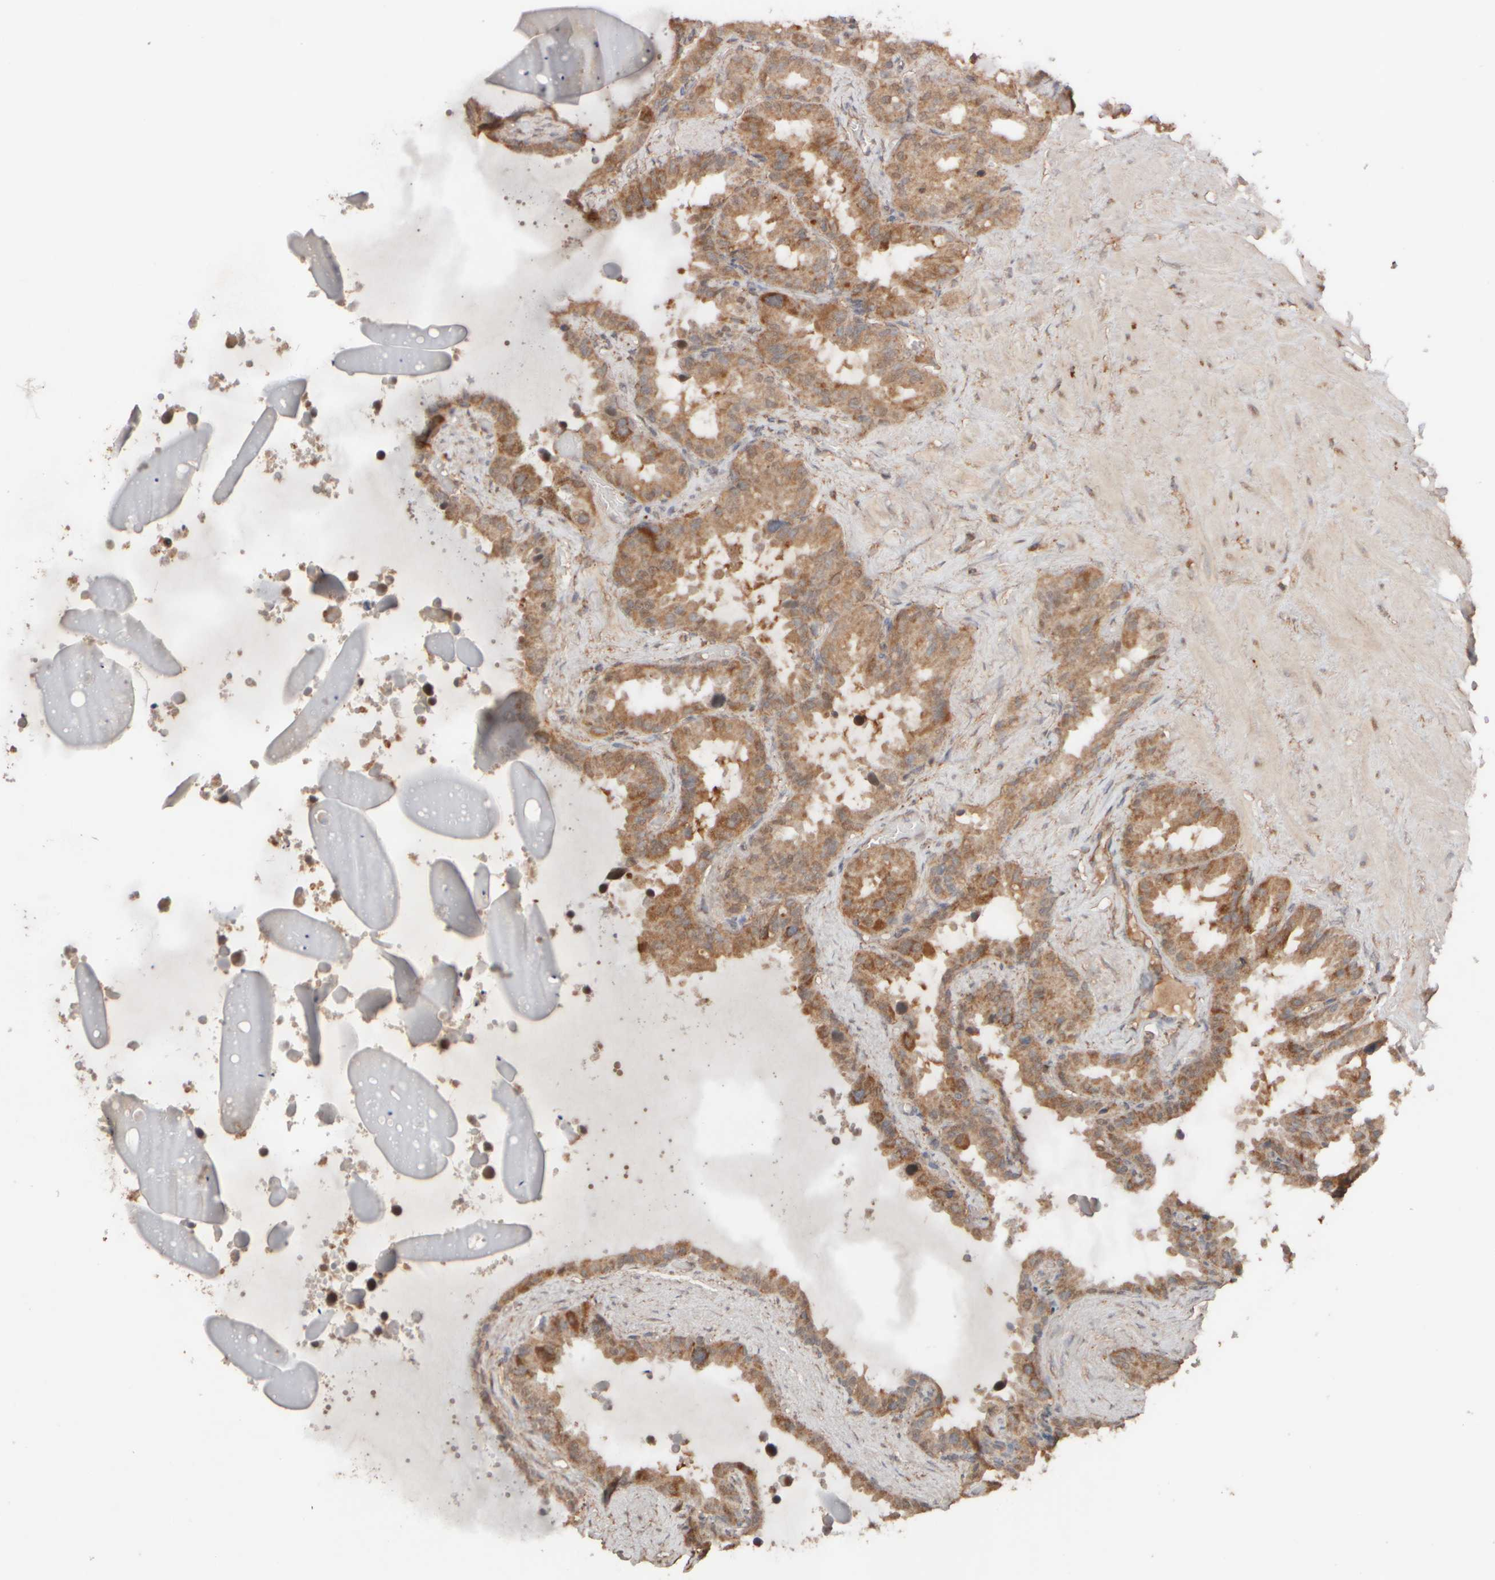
{"staining": {"intensity": "strong", "quantity": "<25%", "location": "cytoplasmic/membranous"}, "tissue": "seminal vesicle", "cell_type": "Glandular cells", "image_type": "normal", "snomed": [{"axis": "morphology", "description": "Normal tissue, NOS"}, {"axis": "topography", "description": "Seminal veicle"}], "caption": "IHC staining of benign seminal vesicle, which displays medium levels of strong cytoplasmic/membranous expression in approximately <25% of glandular cells indicating strong cytoplasmic/membranous protein expression. The staining was performed using DAB (3,3'-diaminobenzidine) (brown) for protein detection and nuclei were counterstained in hematoxylin (blue).", "gene": "EIF2B3", "patient": {"sex": "male", "age": 46}}